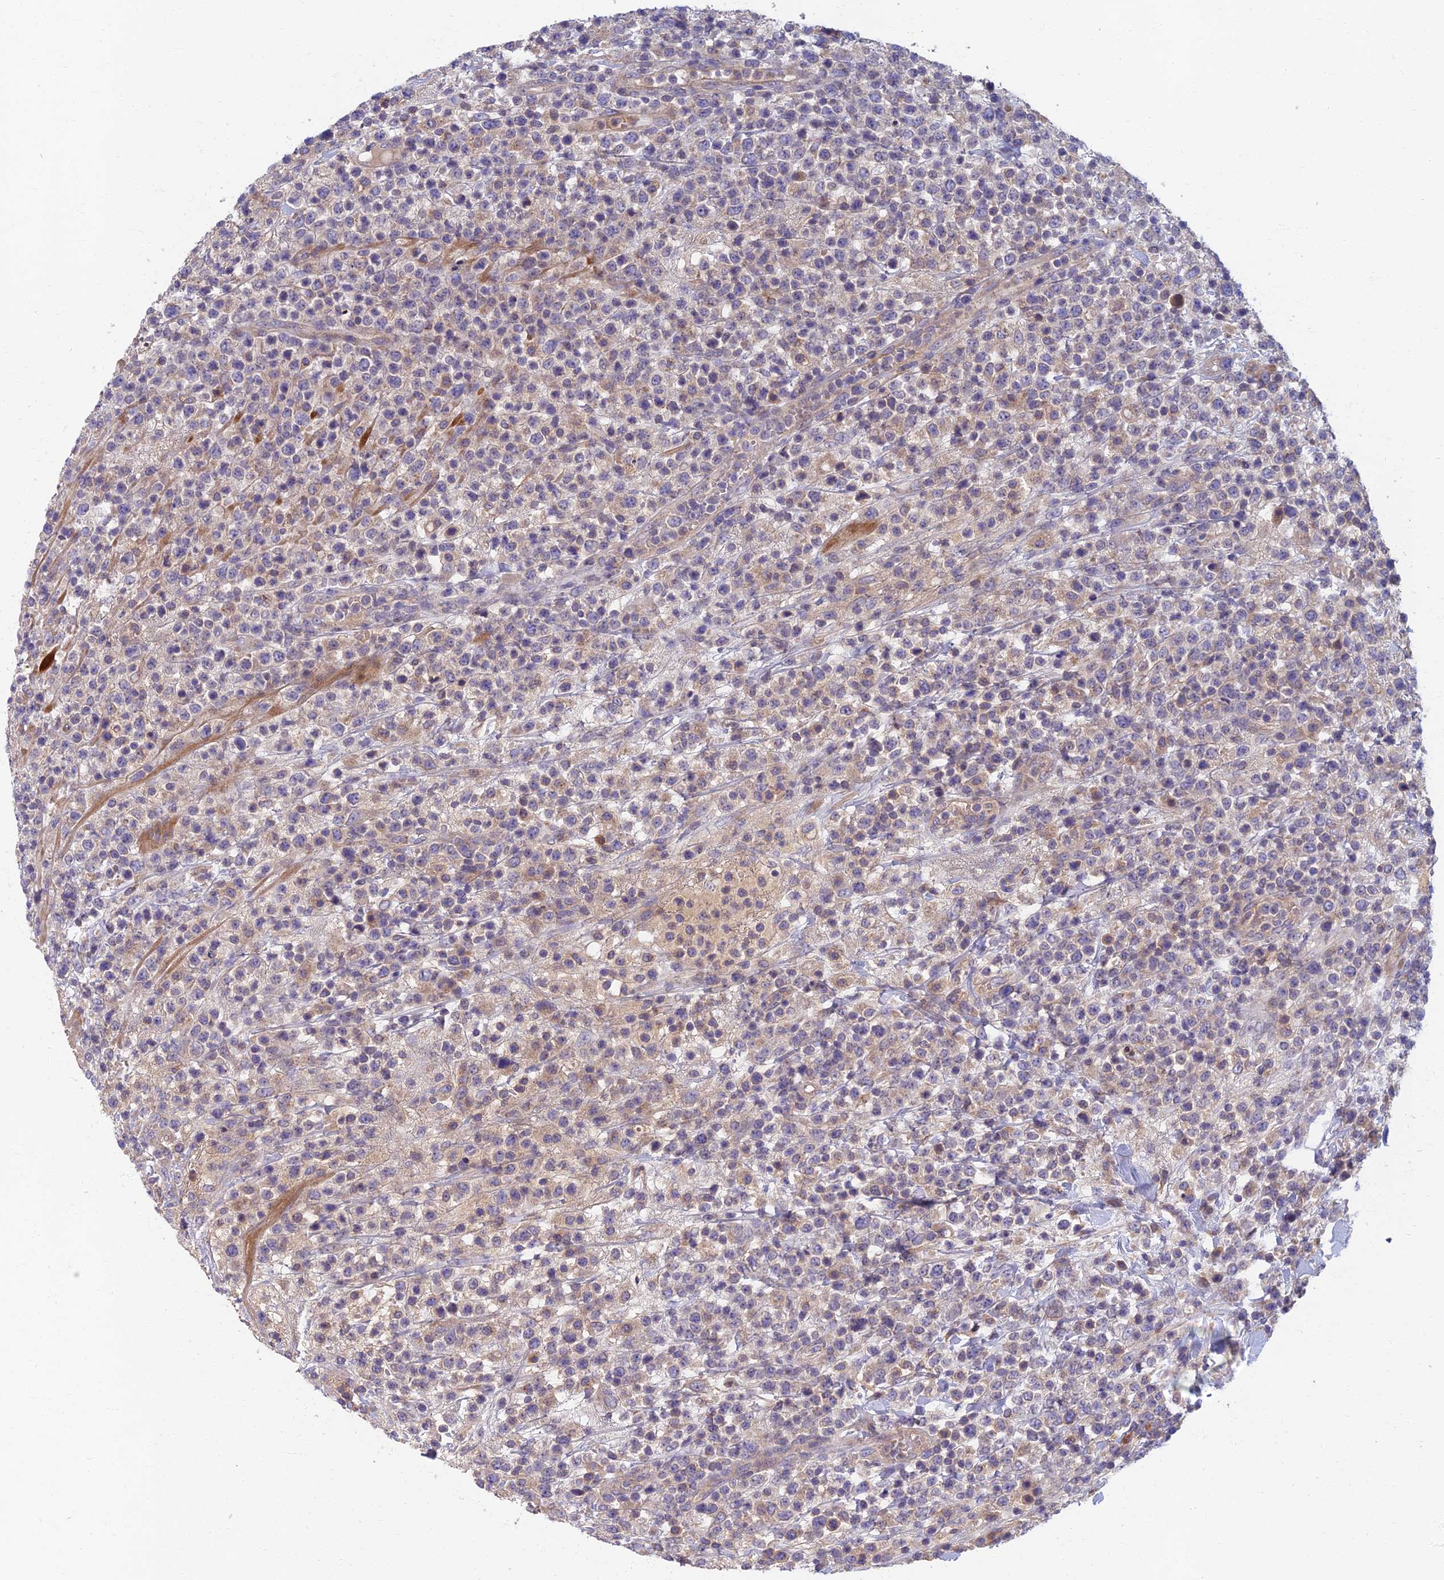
{"staining": {"intensity": "weak", "quantity": "<25%", "location": "cytoplasmic/membranous"}, "tissue": "lymphoma", "cell_type": "Tumor cells", "image_type": "cancer", "snomed": [{"axis": "morphology", "description": "Malignant lymphoma, non-Hodgkin's type, High grade"}, {"axis": "topography", "description": "Colon"}], "caption": "A high-resolution photomicrograph shows immunohistochemistry staining of lymphoma, which displays no significant positivity in tumor cells.", "gene": "SOGA1", "patient": {"sex": "female", "age": 53}}